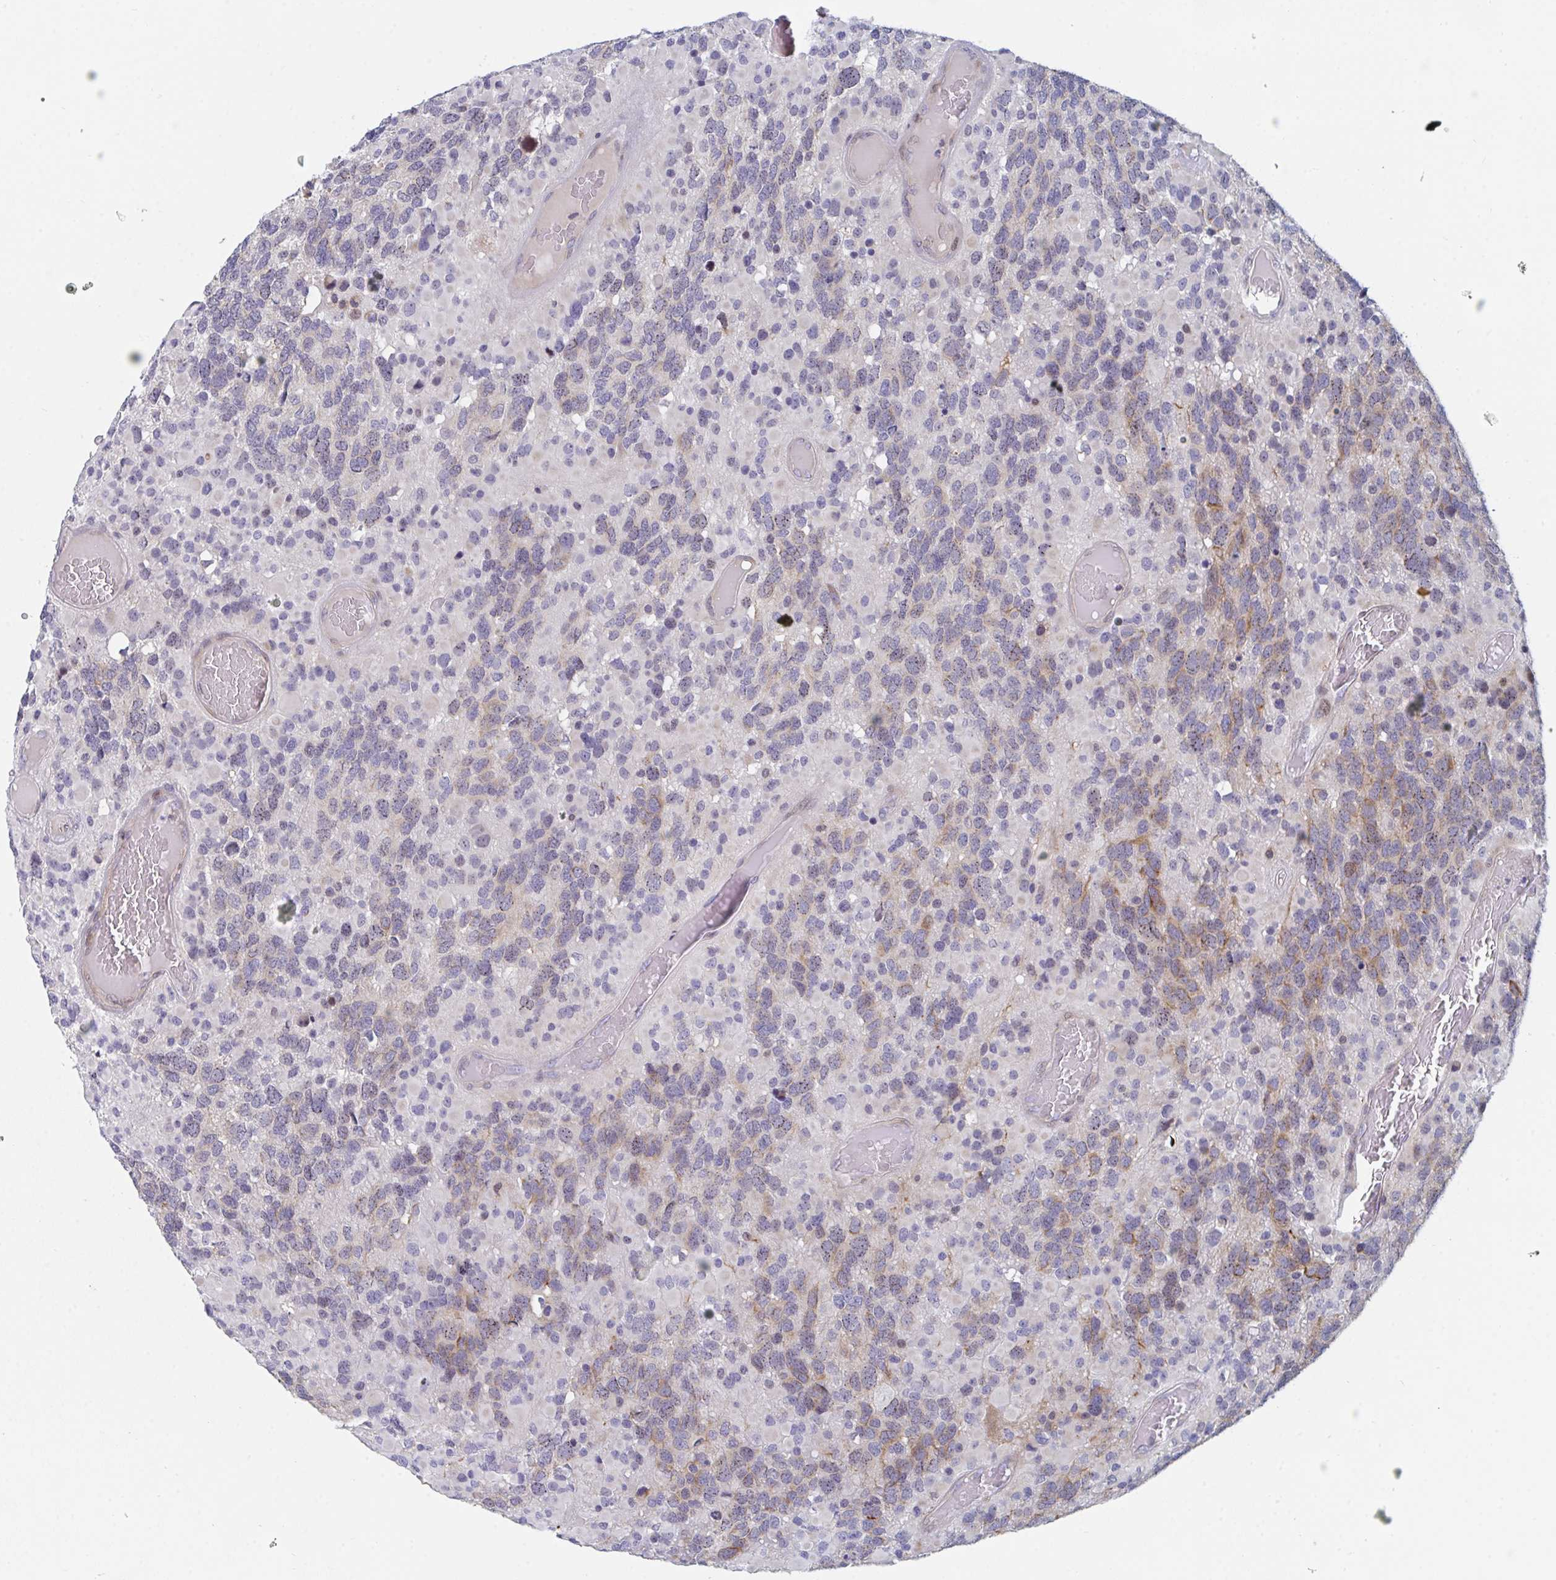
{"staining": {"intensity": "moderate", "quantity": "25%-75%", "location": "cytoplasmic/membranous"}, "tissue": "glioma", "cell_type": "Tumor cells", "image_type": "cancer", "snomed": [{"axis": "morphology", "description": "Glioma, malignant, High grade"}, {"axis": "topography", "description": "Brain"}], "caption": "Brown immunohistochemical staining in human glioma reveals moderate cytoplasmic/membranous expression in approximately 25%-75% of tumor cells.", "gene": "CENPT", "patient": {"sex": "female", "age": 40}}